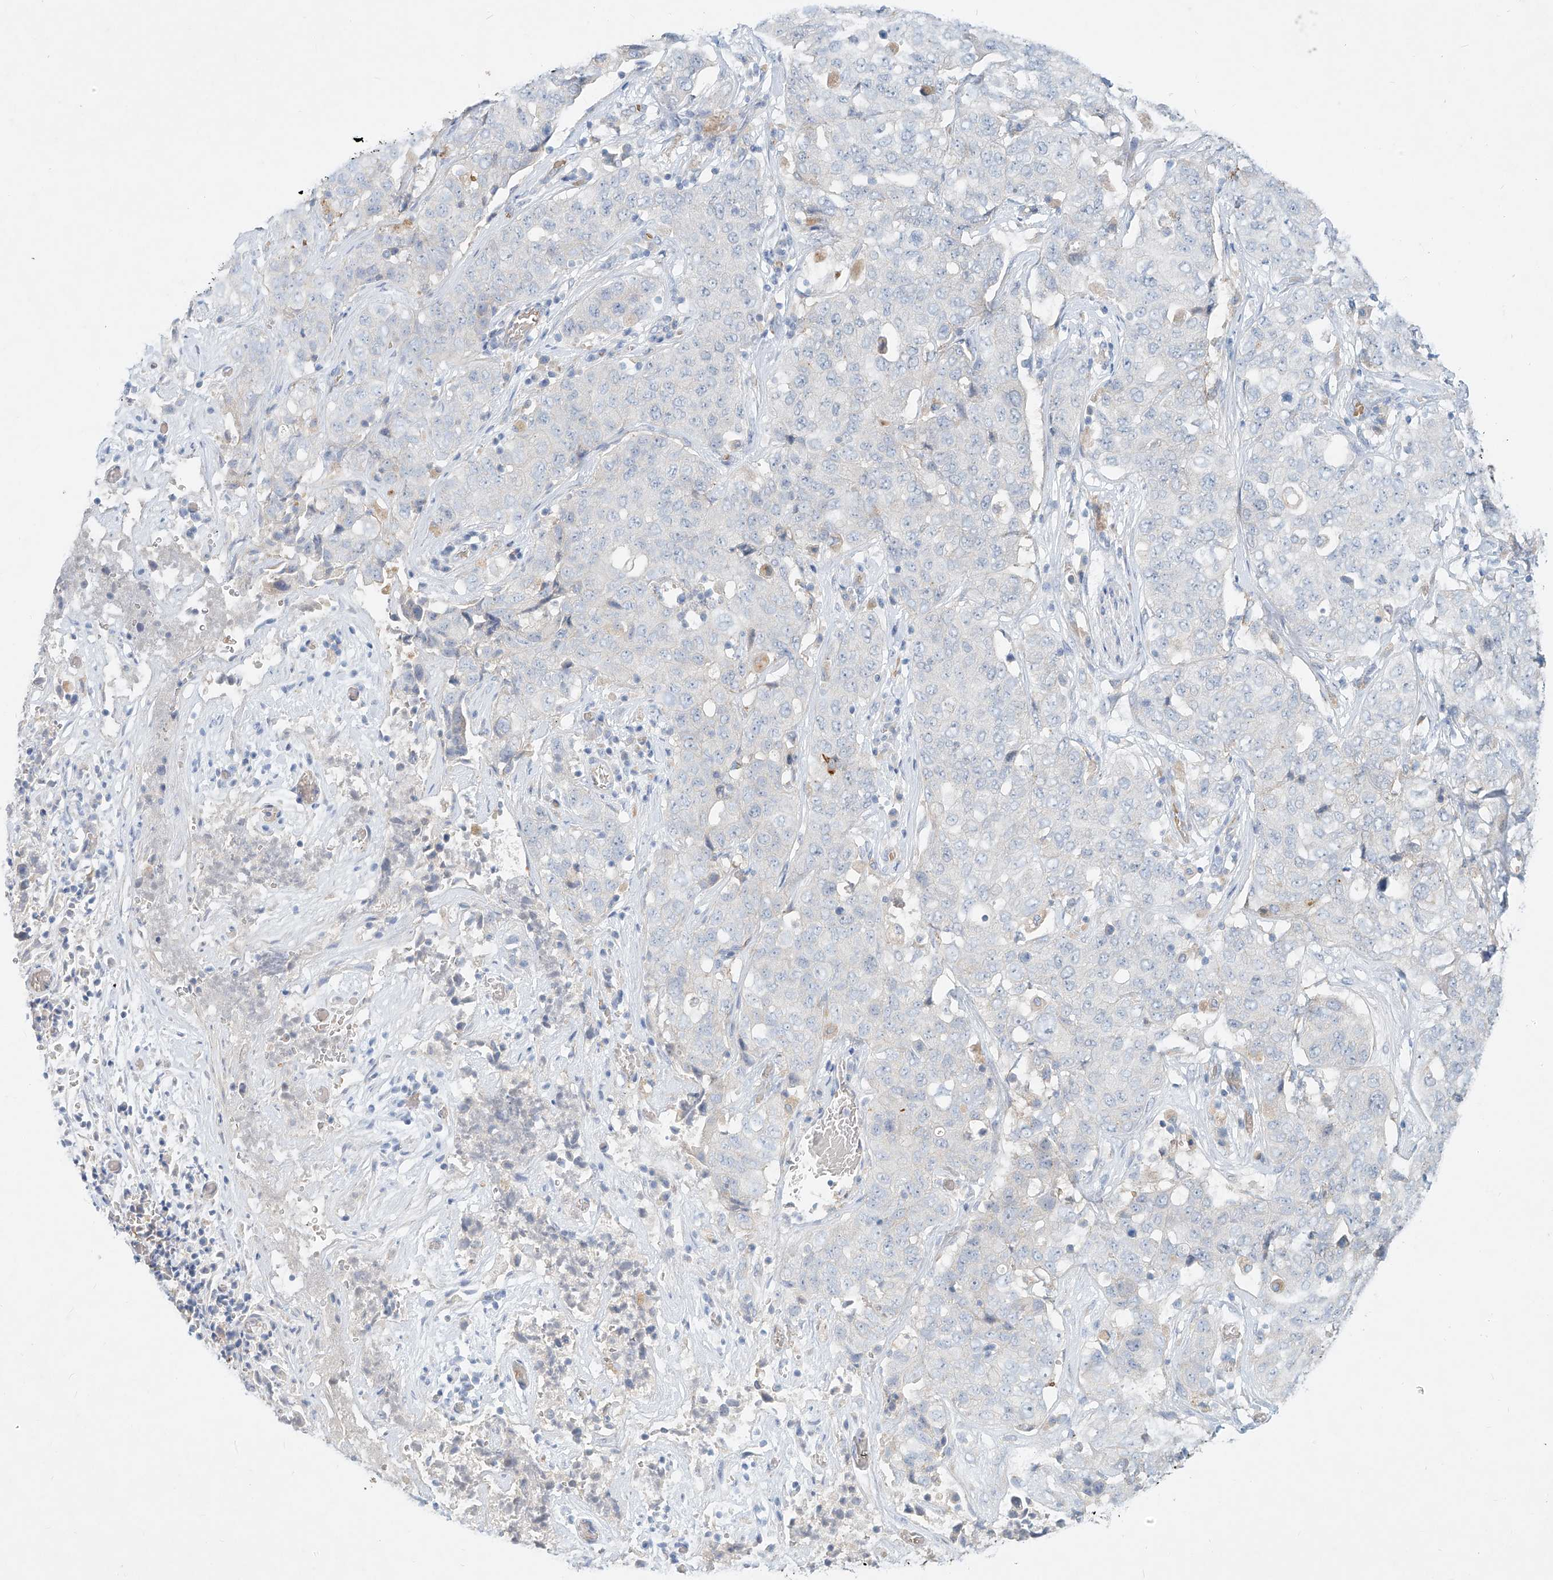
{"staining": {"intensity": "negative", "quantity": "none", "location": "none"}, "tissue": "stomach cancer", "cell_type": "Tumor cells", "image_type": "cancer", "snomed": [{"axis": "morphology", "description": "Normal tissue, NOS"}, {"axis": "morphology", "description": "Adenocarcinoma, NOS"}, {"axis": "topography", "description": "Lymph node"}, {"axis": "topography", "description": "Stomach"}], "caption": "The histopathology image exhibits no significant expression in tumor cells of stomach cancer.", "gene": "SYTL3", "patient": {"sex": "male", "age": 48}}